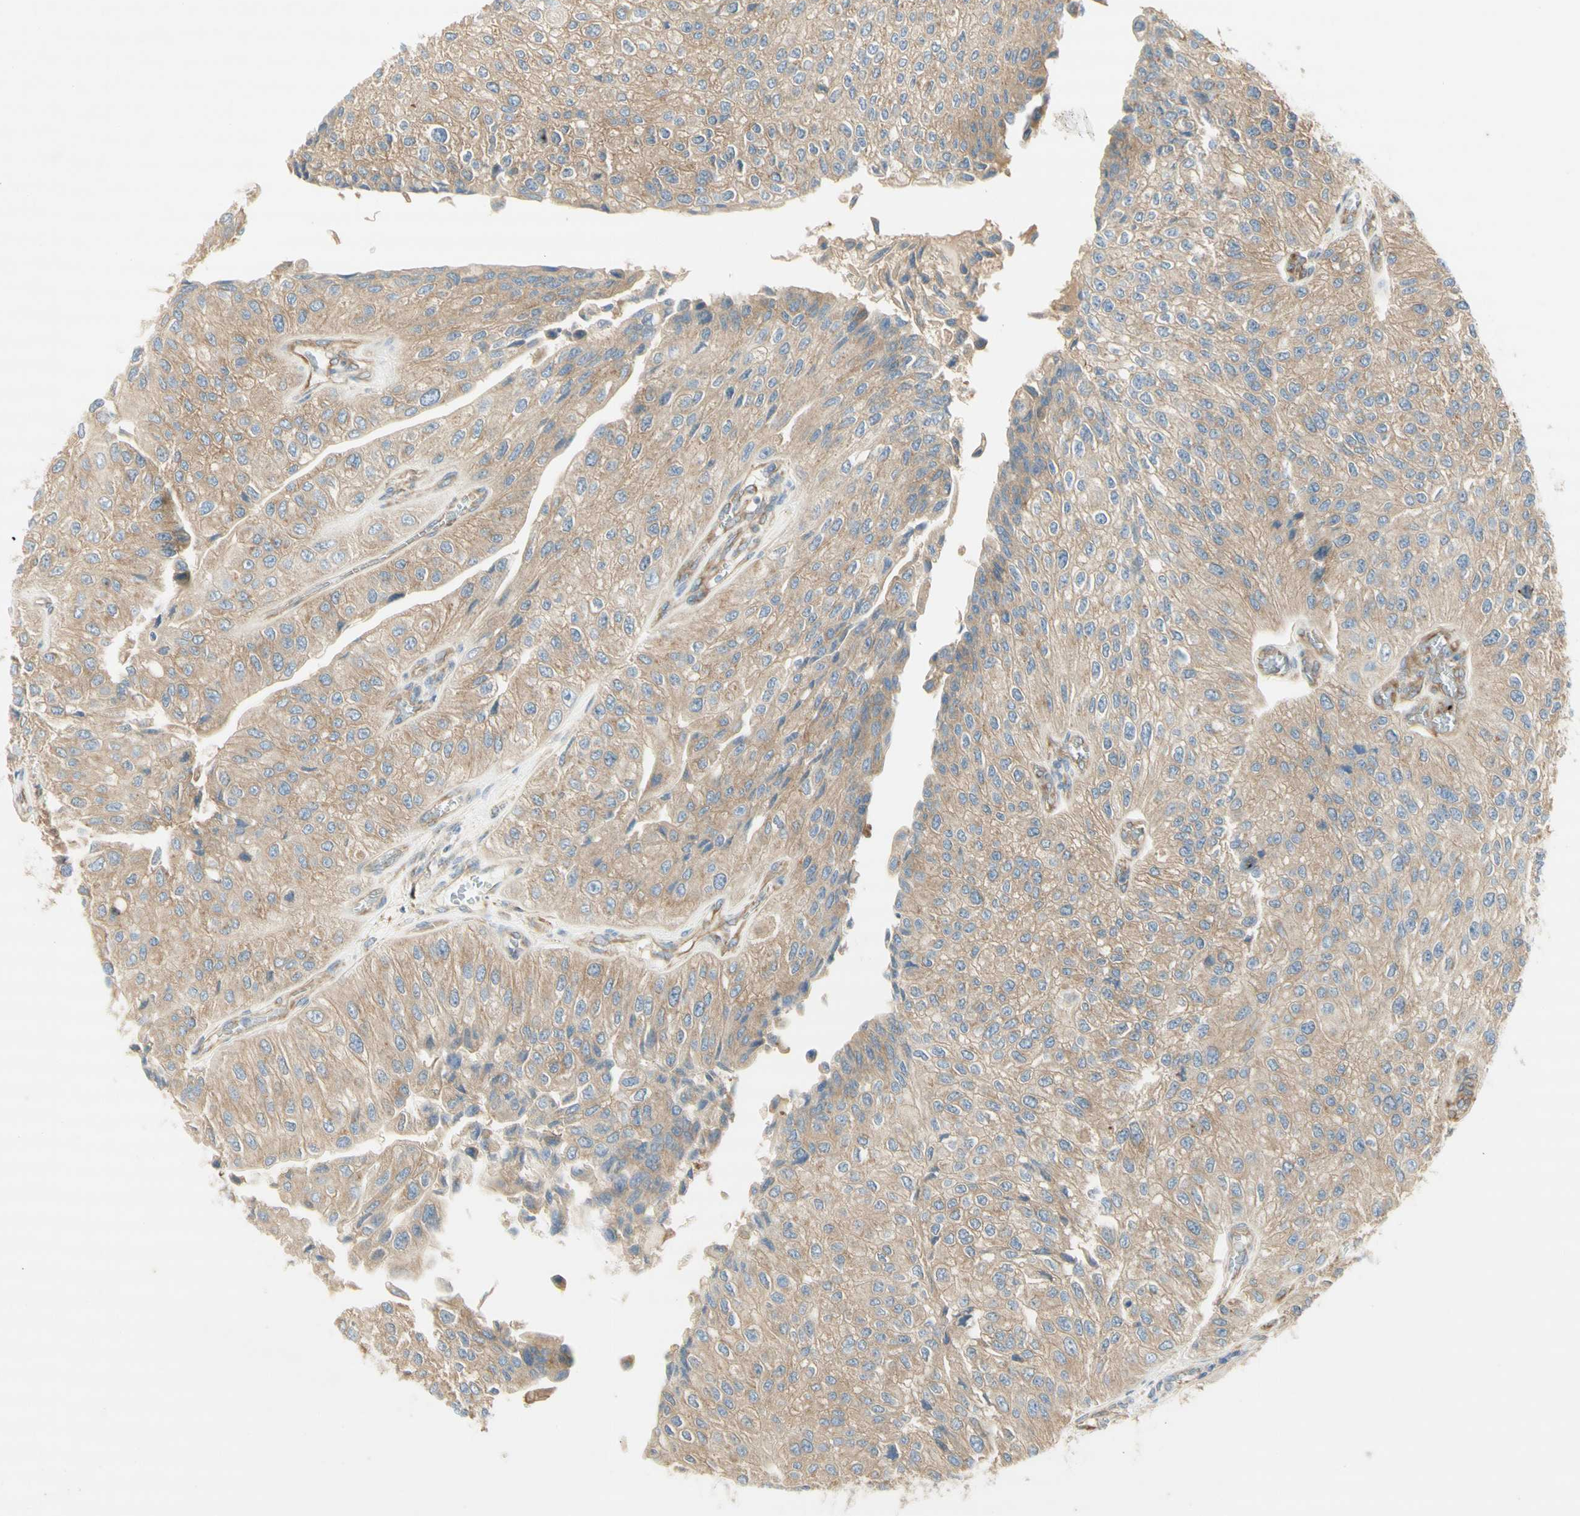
{"staining": {"intensity": "weak", "quantity": ">75%", "location": "cytoplasmic/membranous"}, "tissue": "urothelial cancer", "cell_type": "Tumor cells", "image_type": "cancer", "snomed": [{"axis": "morphology", "description": "Urothelial carcinoma, High grade"}, {"axis": "topography", "description": "Kidney"}, {"axis": "topography", "description": "Urinary bladder"}], "caption": "Protein staining of urothelial carcinoma (high-grade) tissue exhibits weak cytoplasmic/membranous staining in approximately >75% of tumor cells.", "gene": "DYNC1H1", "patient": {"sex": "male", "age": 77}}